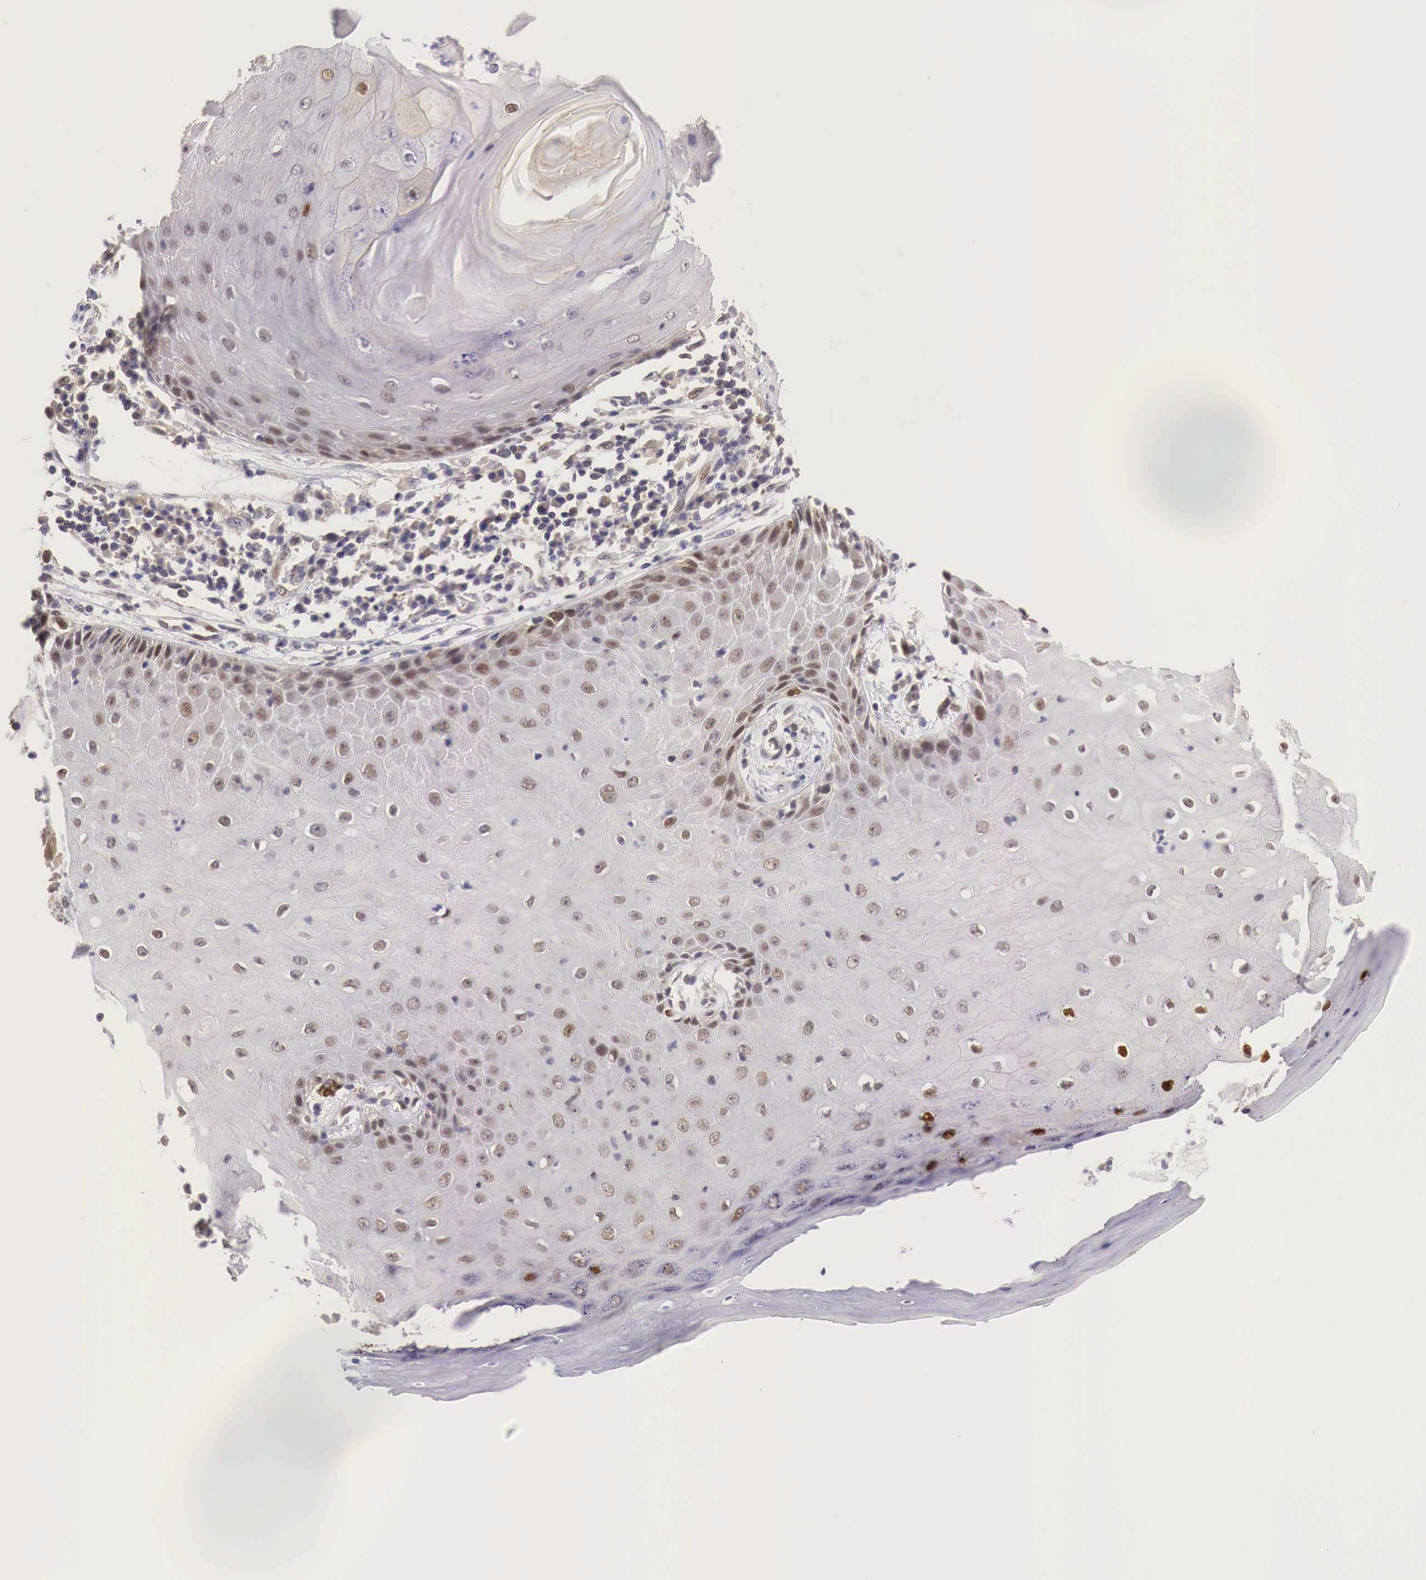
{"staining": {"intensity": "weak", "quantity": "25%-75%", "location": "cytoplasmic/membranous,nuclear"}, "tissue": "skin cancer", "cell_type": "Tumor cells", "image_type": "cancer", "snomed": [{"axis": "morphology", "description": "Squamous cell carcinoma, NOS"}, {"axis": "topography", "description": "Skin"}, {"axis": "topography", "description": "Anal"}], "caption": "Weak cytoplasmic/membranous and nuclear protein staining is identified in approximately 25%-75% of tumor cells in skin cancer.", "gene": "PABIR2", "patient": {"sex": "male", "age": 61}}